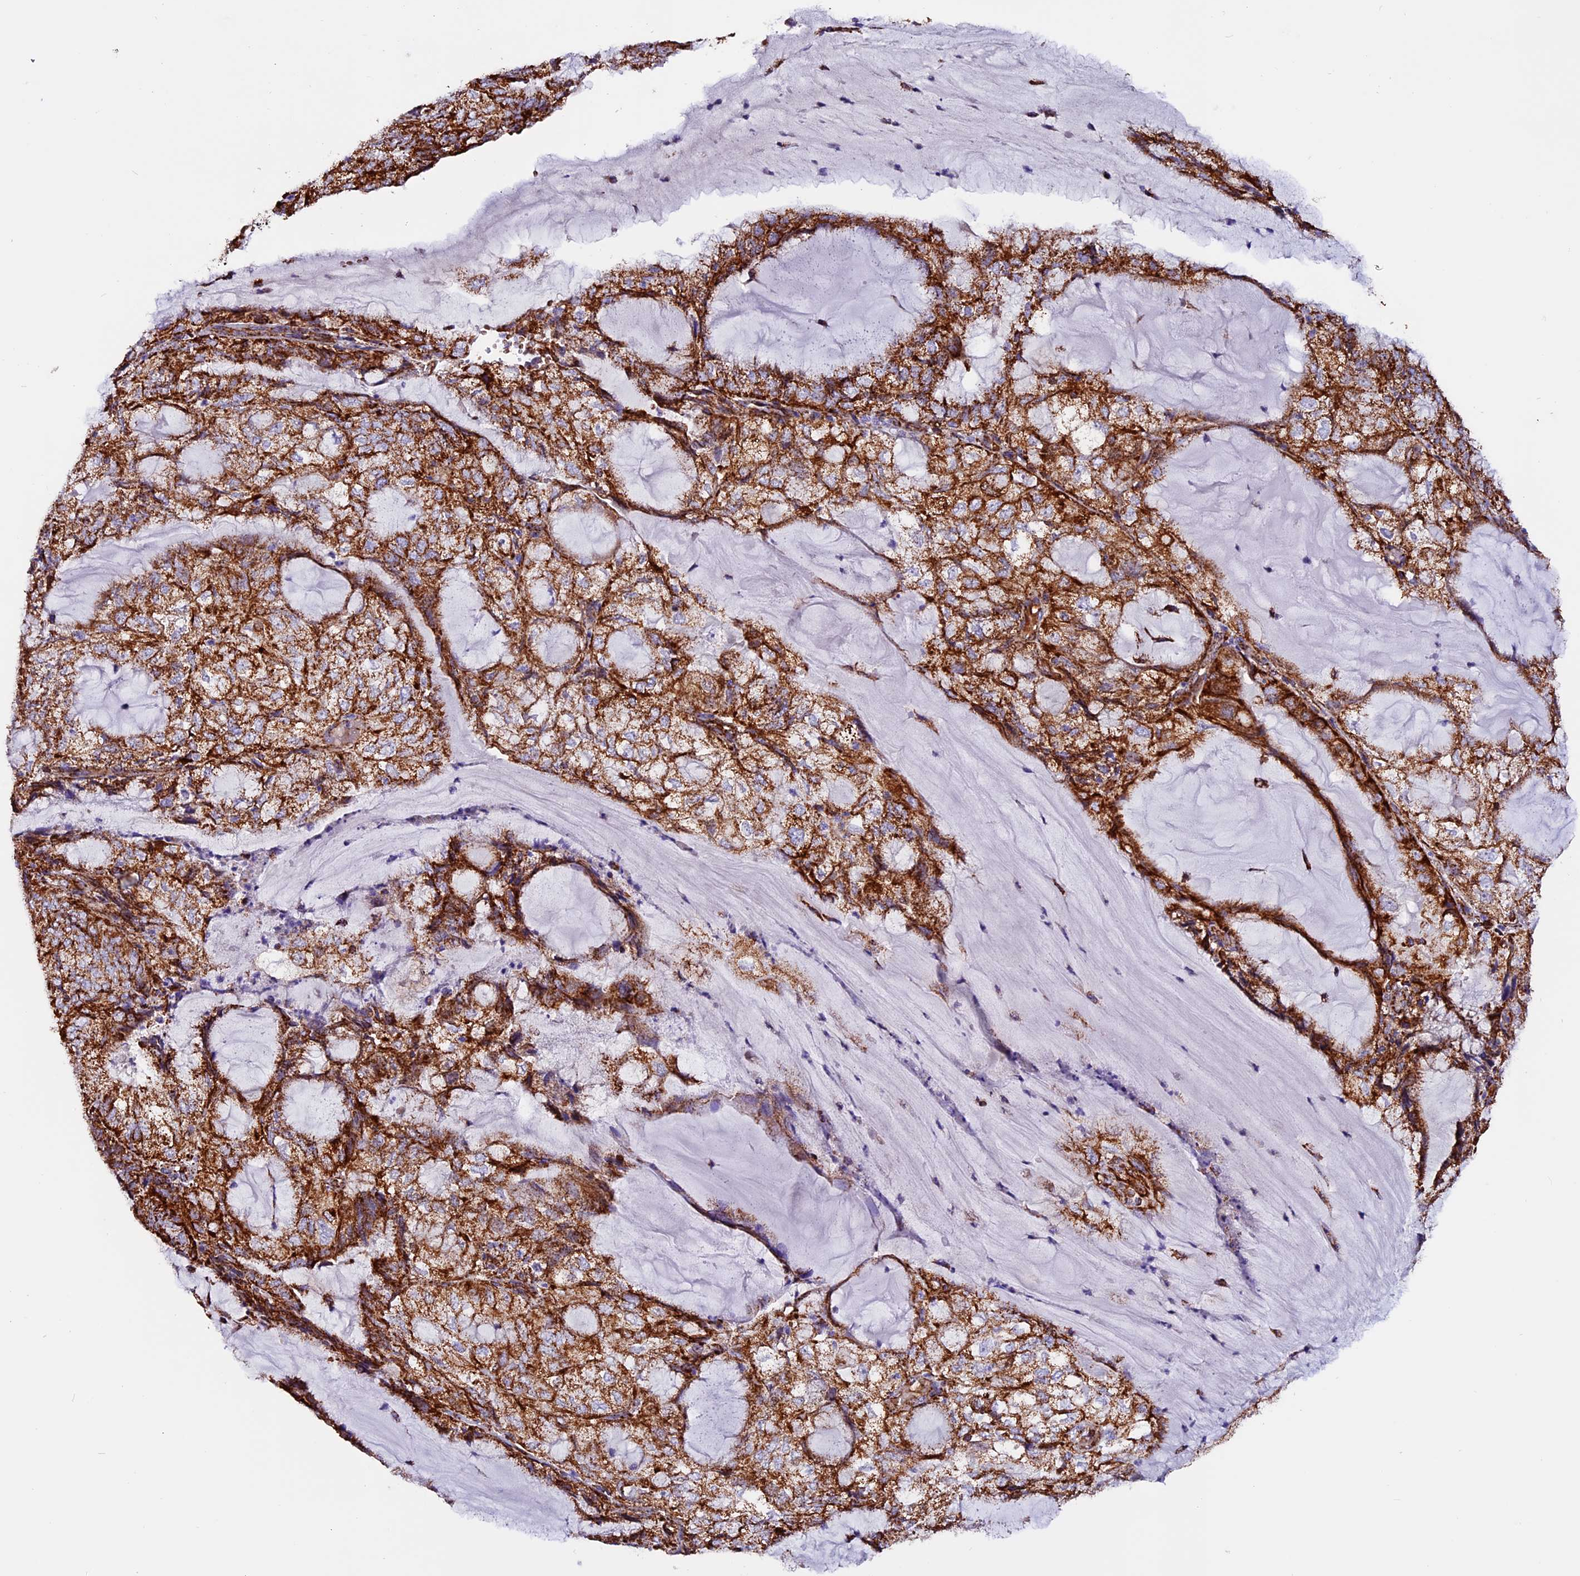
{"staining": {"intensity": "strong", "quantity": ">75%", "location": "cytoplasmic/membranous"}, "tissue": "endometrial cancer", "cell_type": "Tumor cells", "image_type": "cancer", "snomed": [{"axis": "morphology", "description": "Adenocarcinoma, NOS"}, {"axis": "topography", "description": "Endometrium"}], "caption": "Brown immunohistochemical staining in human endometrial adenocarcinoma displays strong cytoplasmic/membranous expression in about >75% of tumor cells. (brown staining indicates protein expression, while blue staining denotes nuclei).", "gene": "CX3CL1", "patient": {"sex": "female", "age": 81}}